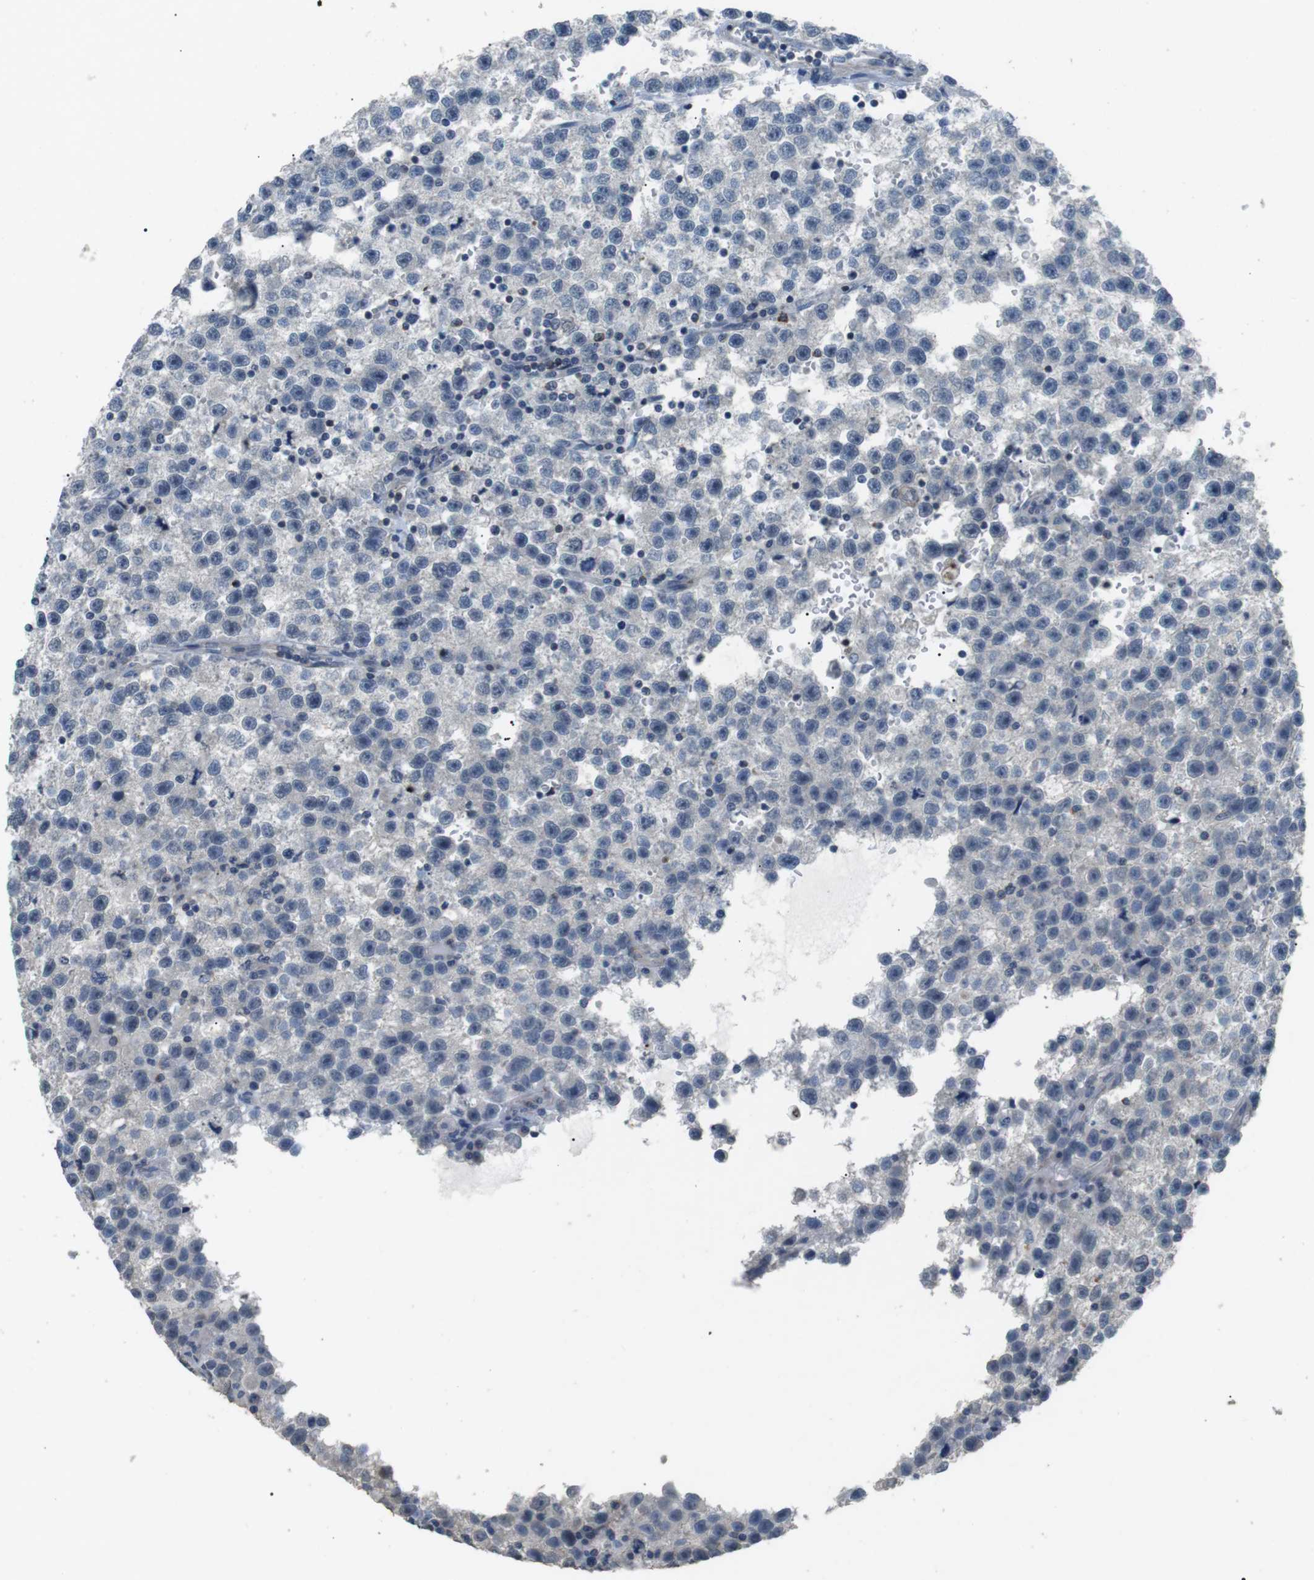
{"staining": {"intensity": "negative", "quantity": "none", "location": "none"}, "tissue": "testis cancer", "cell_type": "Tumor cells", "image_type": "cancer", "snomed": [{"axis": "morphology", "description": "Seminoma, NOS"}, {"axis": "topography", "description": "Testis"}], "caption": "Tumor cells are negative for brown protein staining in testis seminoma.", "gene": "GZMM", "patient": {"sex": "male", "age": 33}}